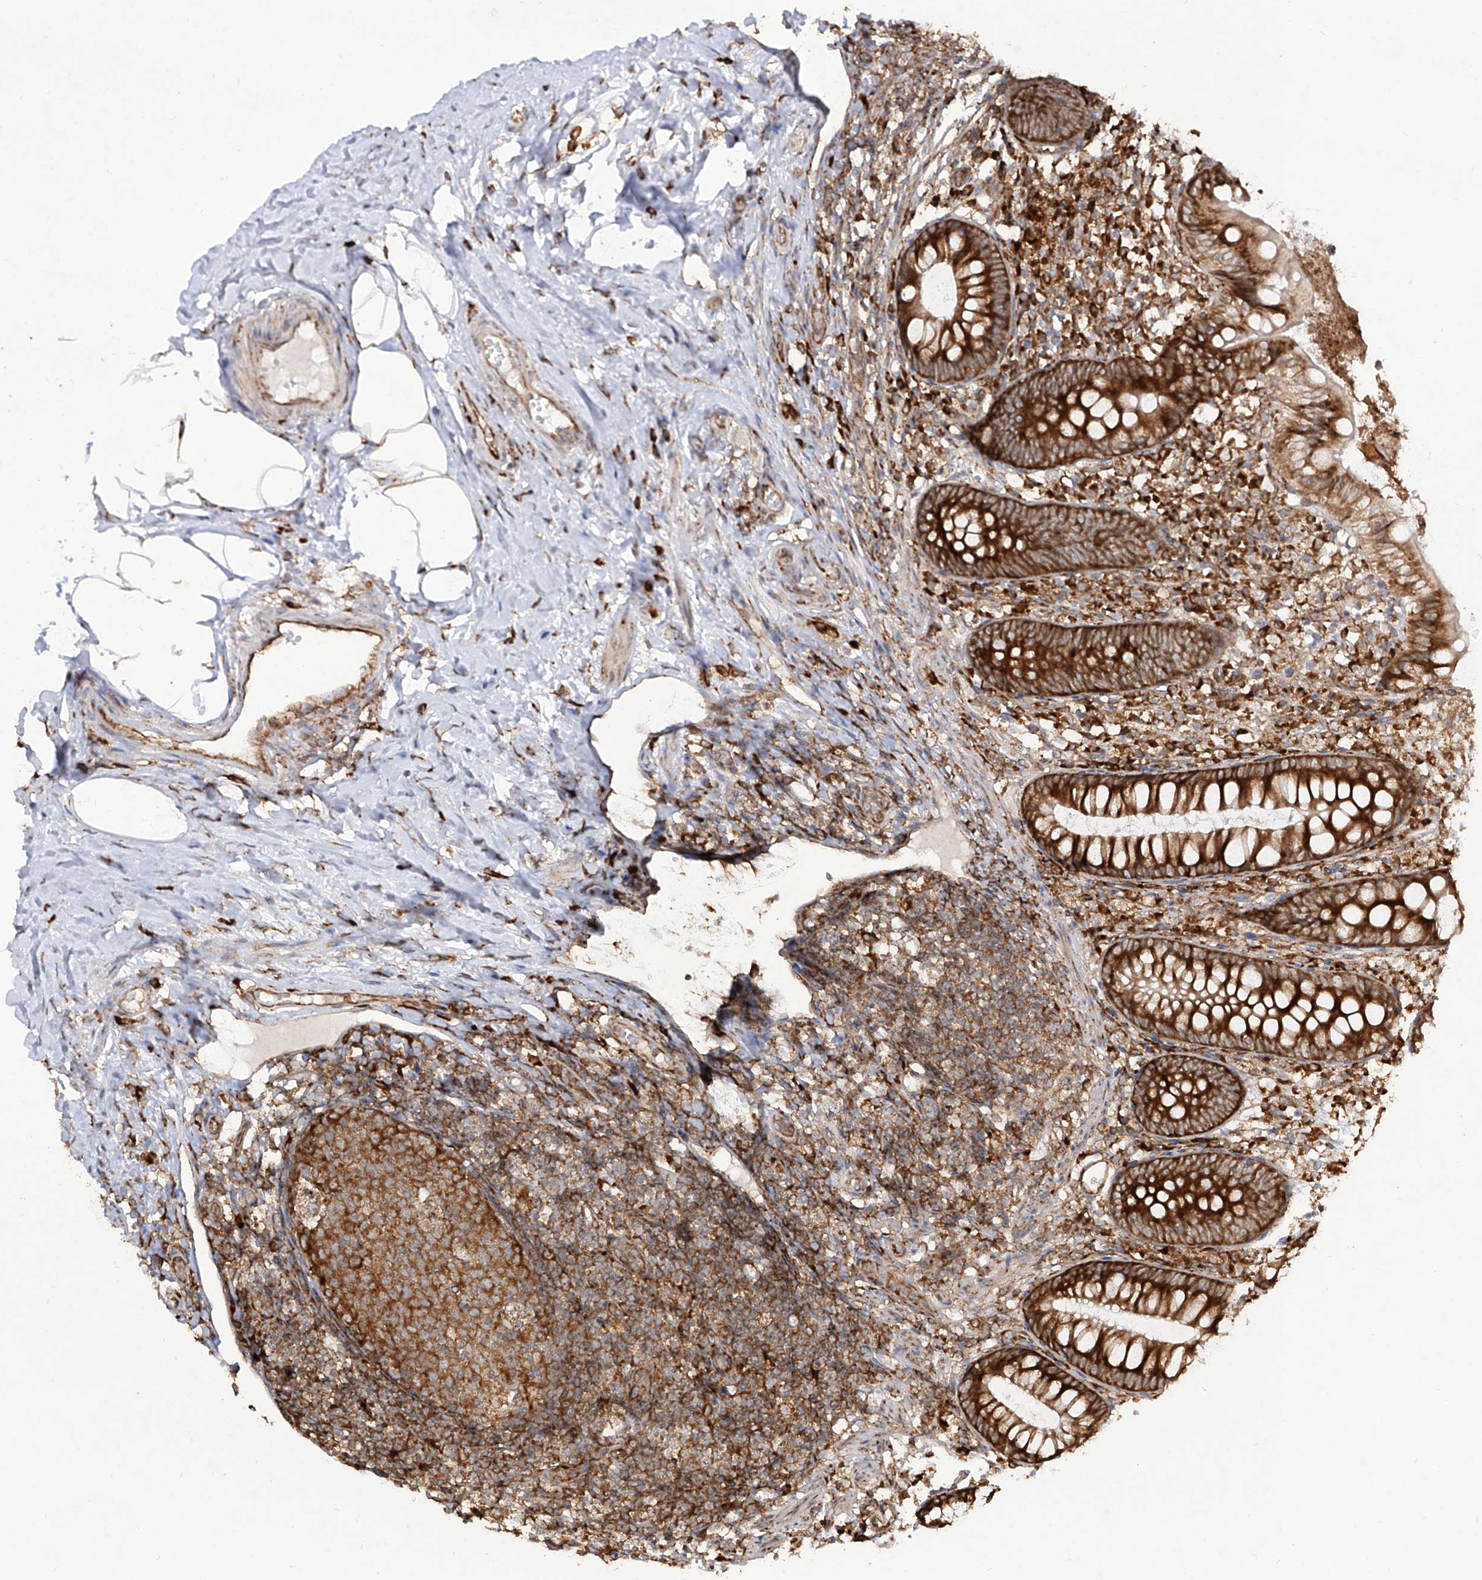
{"staining": {"intensity": "strong", "quantity": ">75%", "location": "cytoplasmic/membranous"}, "tissue": "appendix", "cell_type": "Glandular cells", "image_type": "normal", "snomed": [{"axis": "morphology", "description": "Normal tissue, NOS"}, {"axis": "topography", "description": "Appendix"}], "caption": "Brown immunohistochemical staining in unremarkable appendix exhibits strong cytoplasmic/membranous staining in about >75% of glandular cells. The staining was performed using DAB to visualize the protein expression in brown, while the nuclei were stained in blue with hematoxylin (Magnification: 20x).", "gene": "RPS25", "patient": {"sex": "female", "age": 20}}